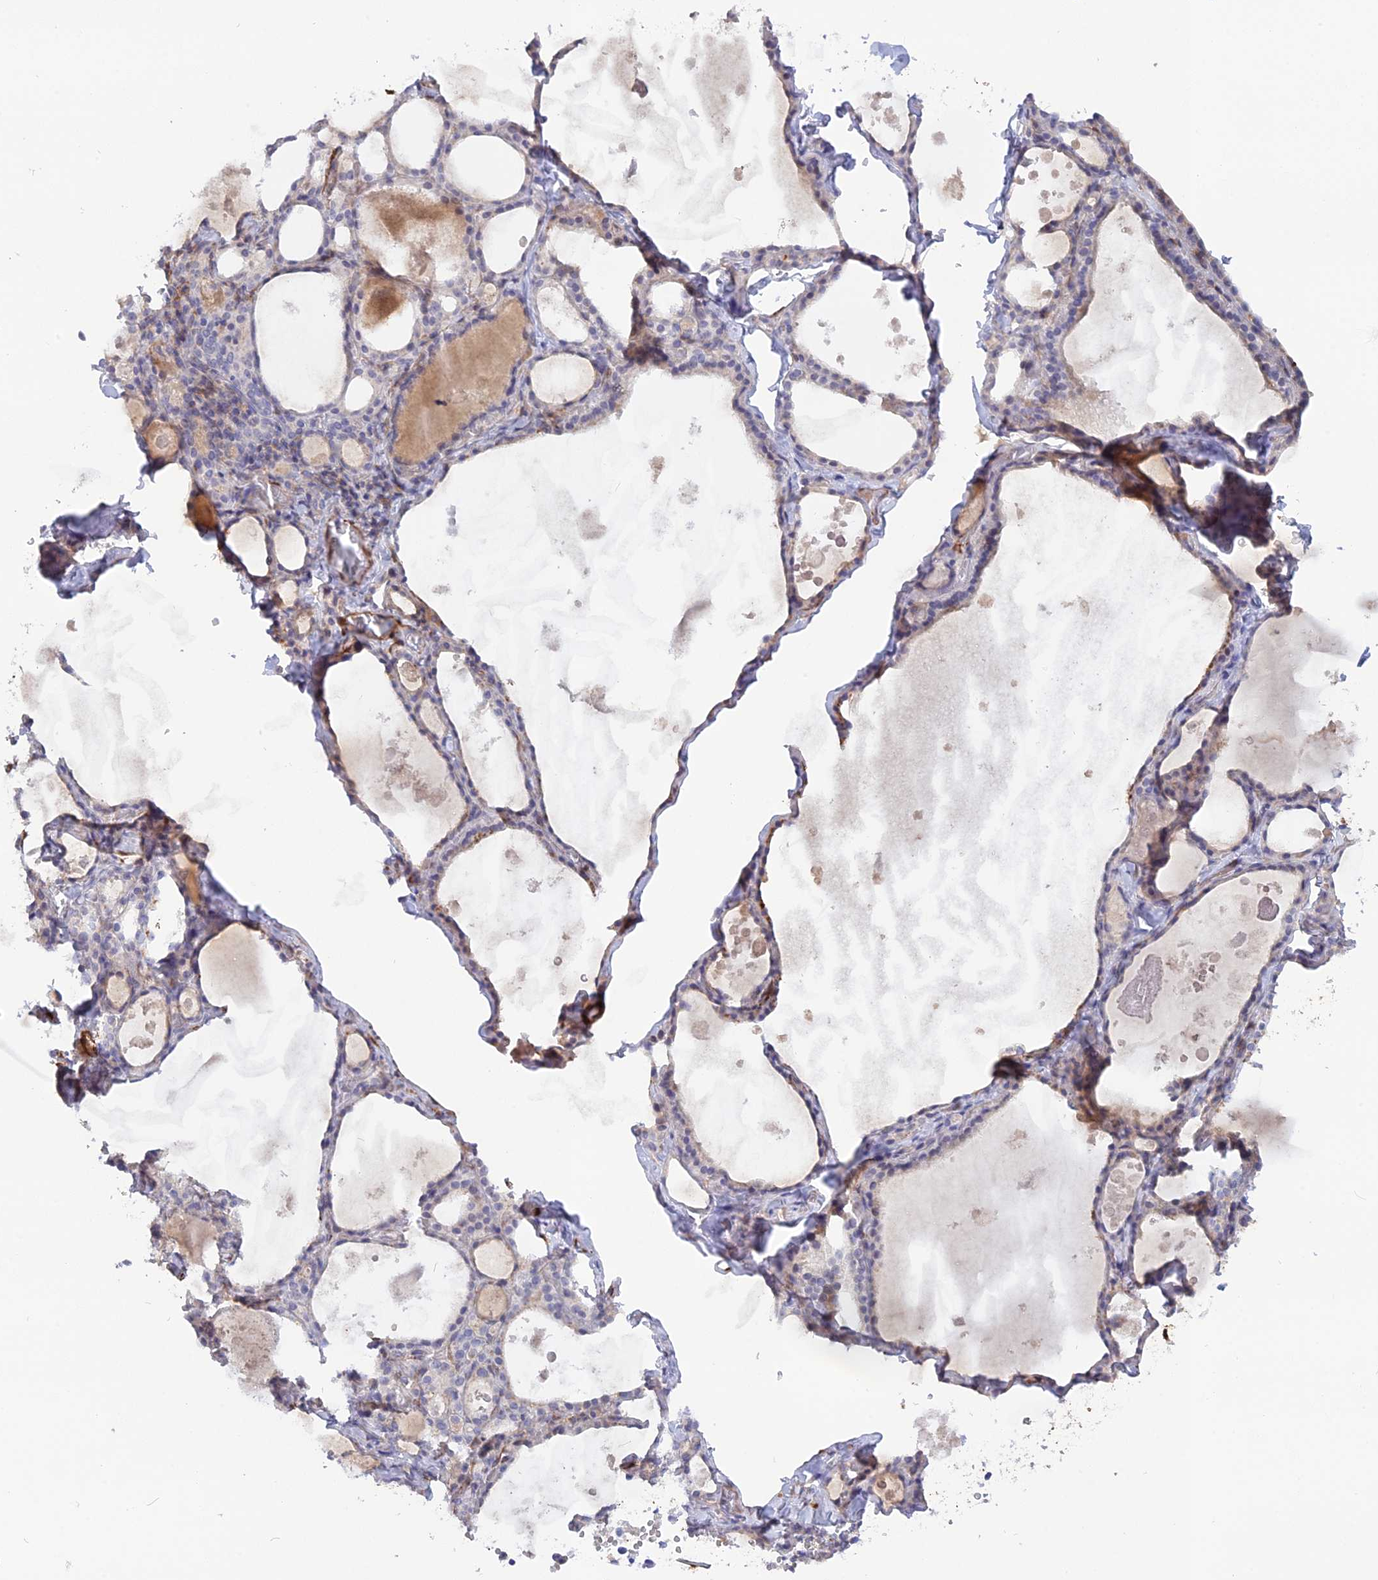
{"staining": {"intensity": "weak", "quantity": "<25%", "location": "cytoplasmic/membranous"}, "tissue": "thyroid gland", "cell_type": "Glandular cells", "image_type": "normal", "snomed": [{"axis": "morphology", "description": "Normal tissue, NOS"}, {"axis": "topography", "description": "Thyroid gland"}], "caption": "The photomicrograph demonstrates no staining of glandular cells in unremarkable thyroid gland.", "gene": "CCDC154", "patient": {"sex": "male", "age": 56}}